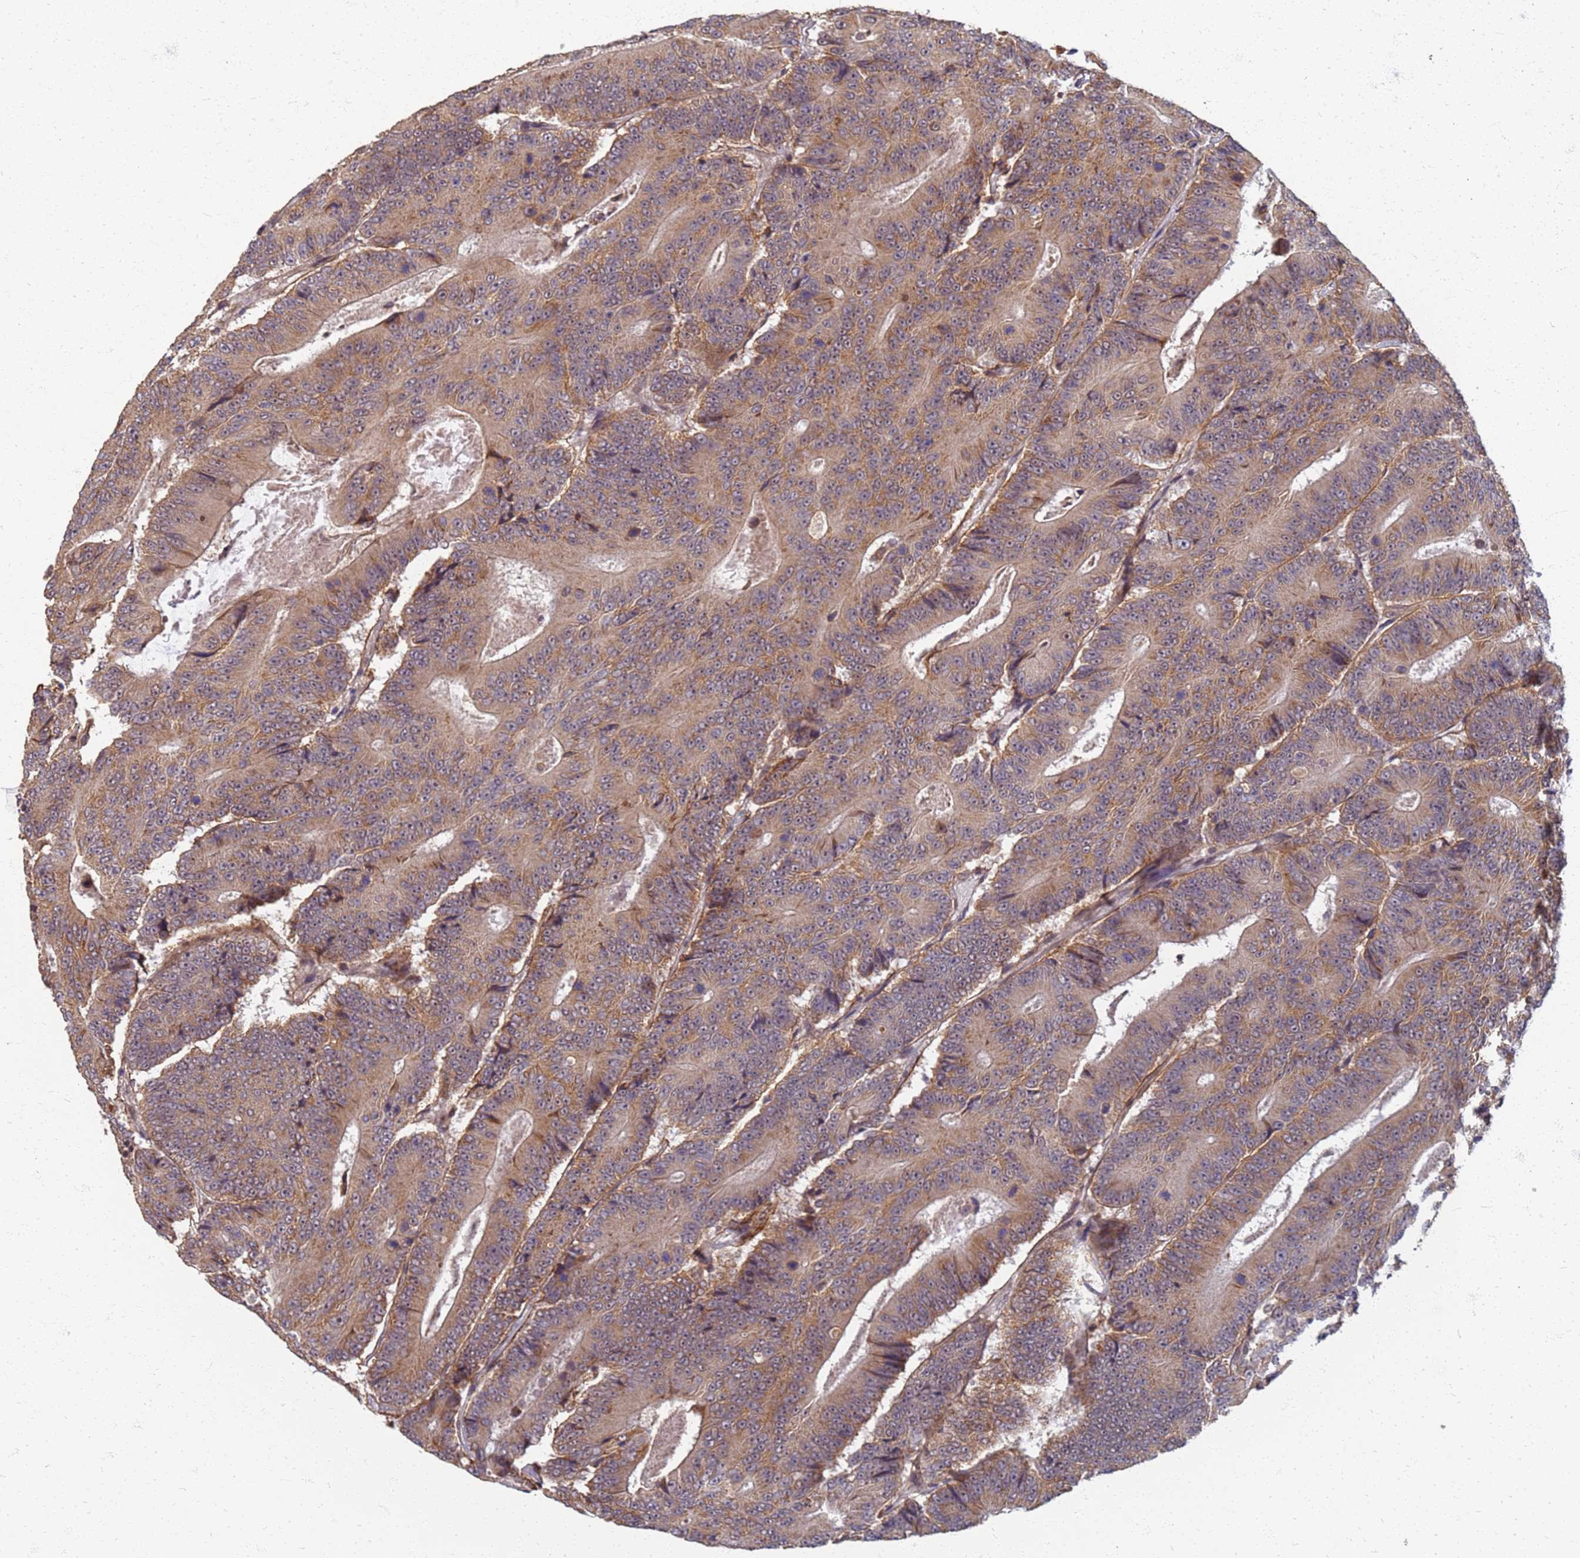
{"staining": {"intensity": "moderate", "quantity": ">75%", "location": "cytoplasmic/membranous"}, "tissue": "colorectal cancer", "cell_type": "Tumor cells", "image_type": "cancer", "snomed": [{"axis": "morphology", "description": "Adenocarcinoma, NOS"}, {"axis": "topography", "description": "Colon"}], "caption": "Colorectal cancer (adenocarcinoma) was stained to show a protein in brown. There is medium levels of moderate cytoplasmic/membranous positivity in approximately >75% of tumor cells. The protein is shown in brown color, while the nuclei are stained blue.", "gene": "ITGB4", "patient": {"sex": "male", "age": 83}}